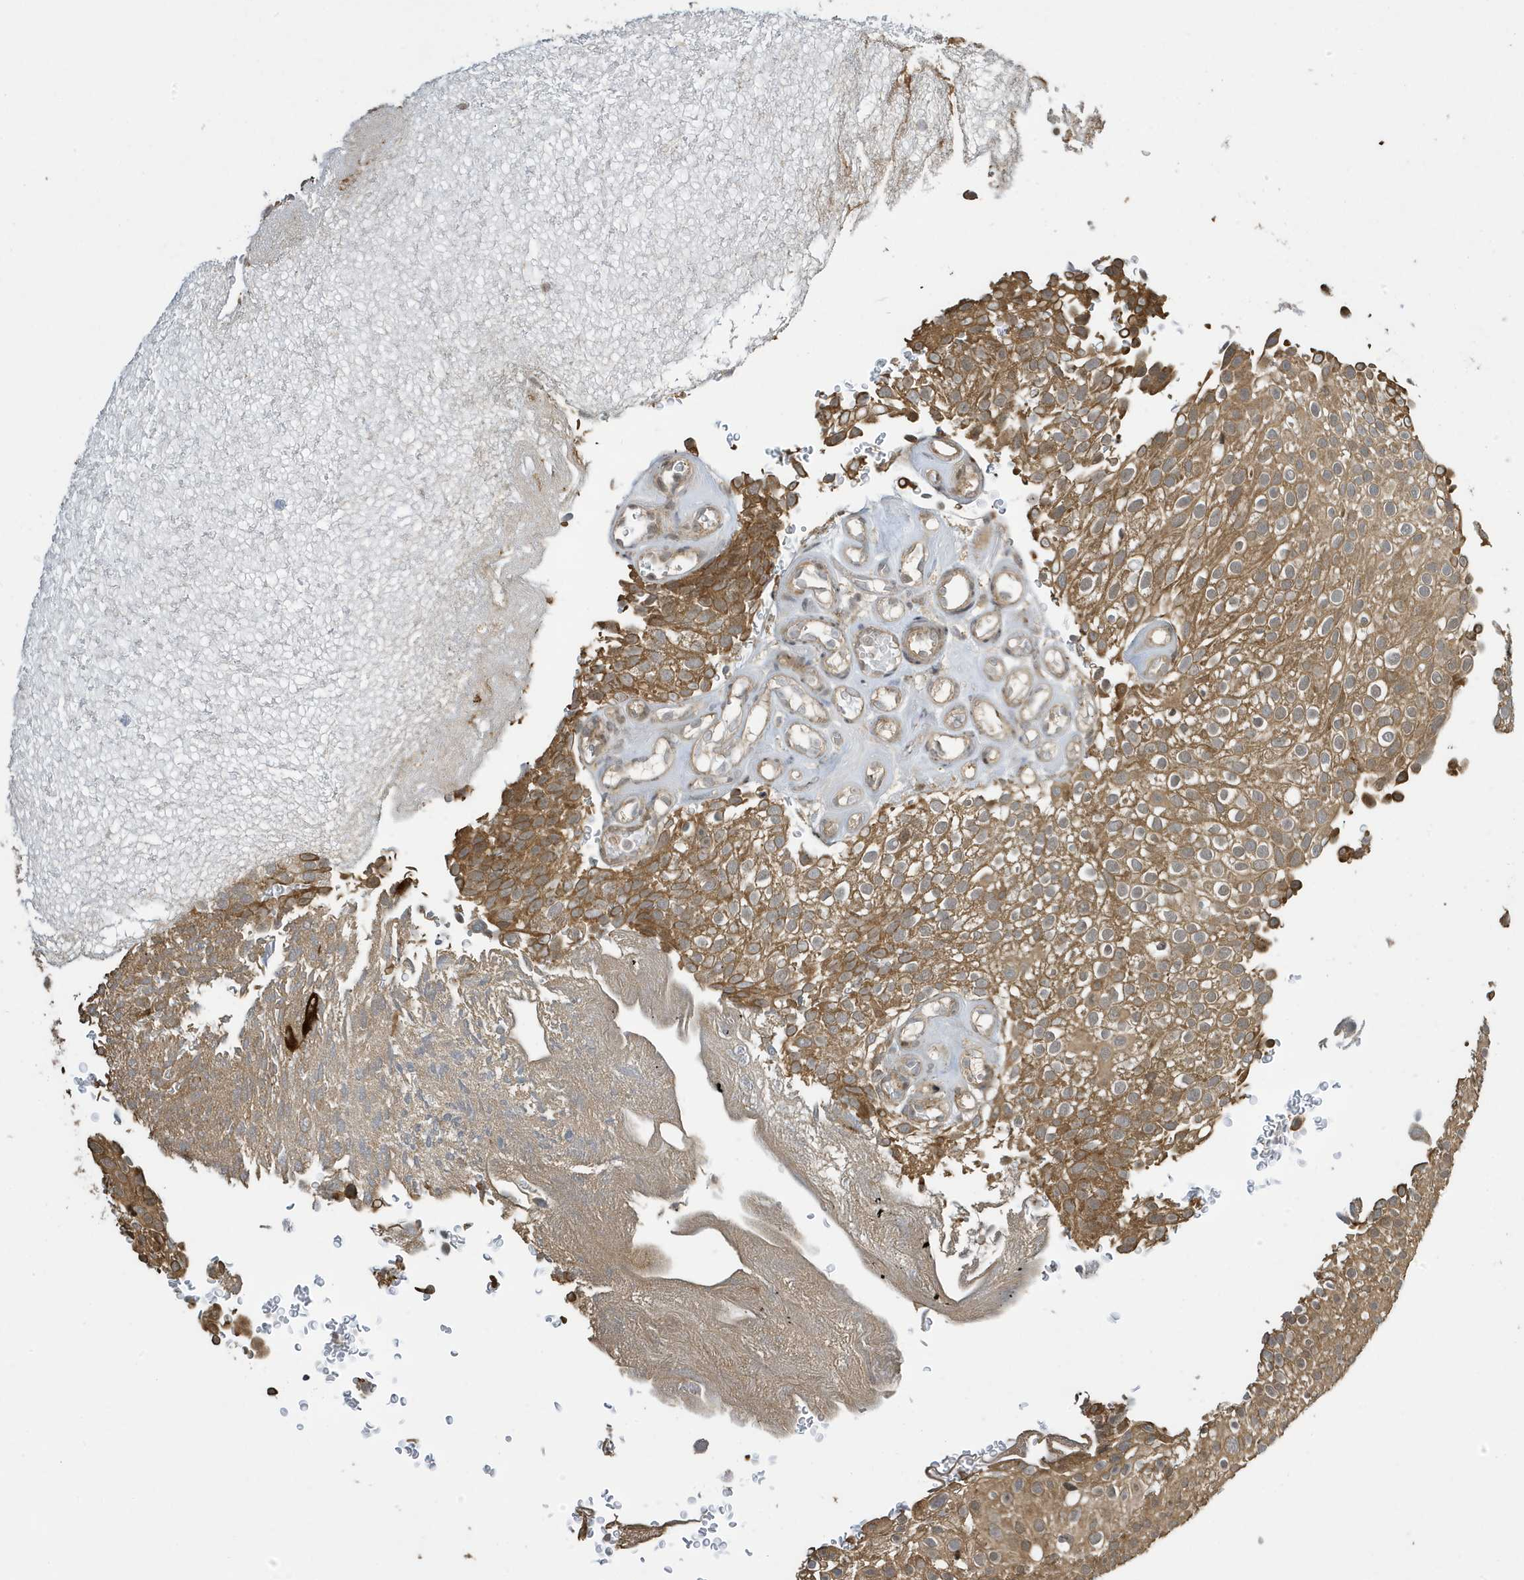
{"staining": {"intensity": "moderate", "quantity": ">75%", "location": "cytoplasmic/membranous"}, "tissue": "urothelial cancer", "cell_type": "Tumor cells", "image_type": "cancer", "snomed": [{"axis": "morphology", "description": "Urothelial carcinoma, Low grade"}, {"axis": "topography", "description": "Urinary bladder"}], "caption": "Protein expression by immunohistochemistry shows moderate cytoplasmic/membranous staining in approximately >75% of tumor cells in urothelial cancer. The protein of interest is stained brown, and the nuclei are stained in blue (DAB (3,3'-diaminobenzidine) IHC with brightfield microscopy, high magnification).", "gene": "NCOA7", "patient": {"sex": "male", "age": 78}}